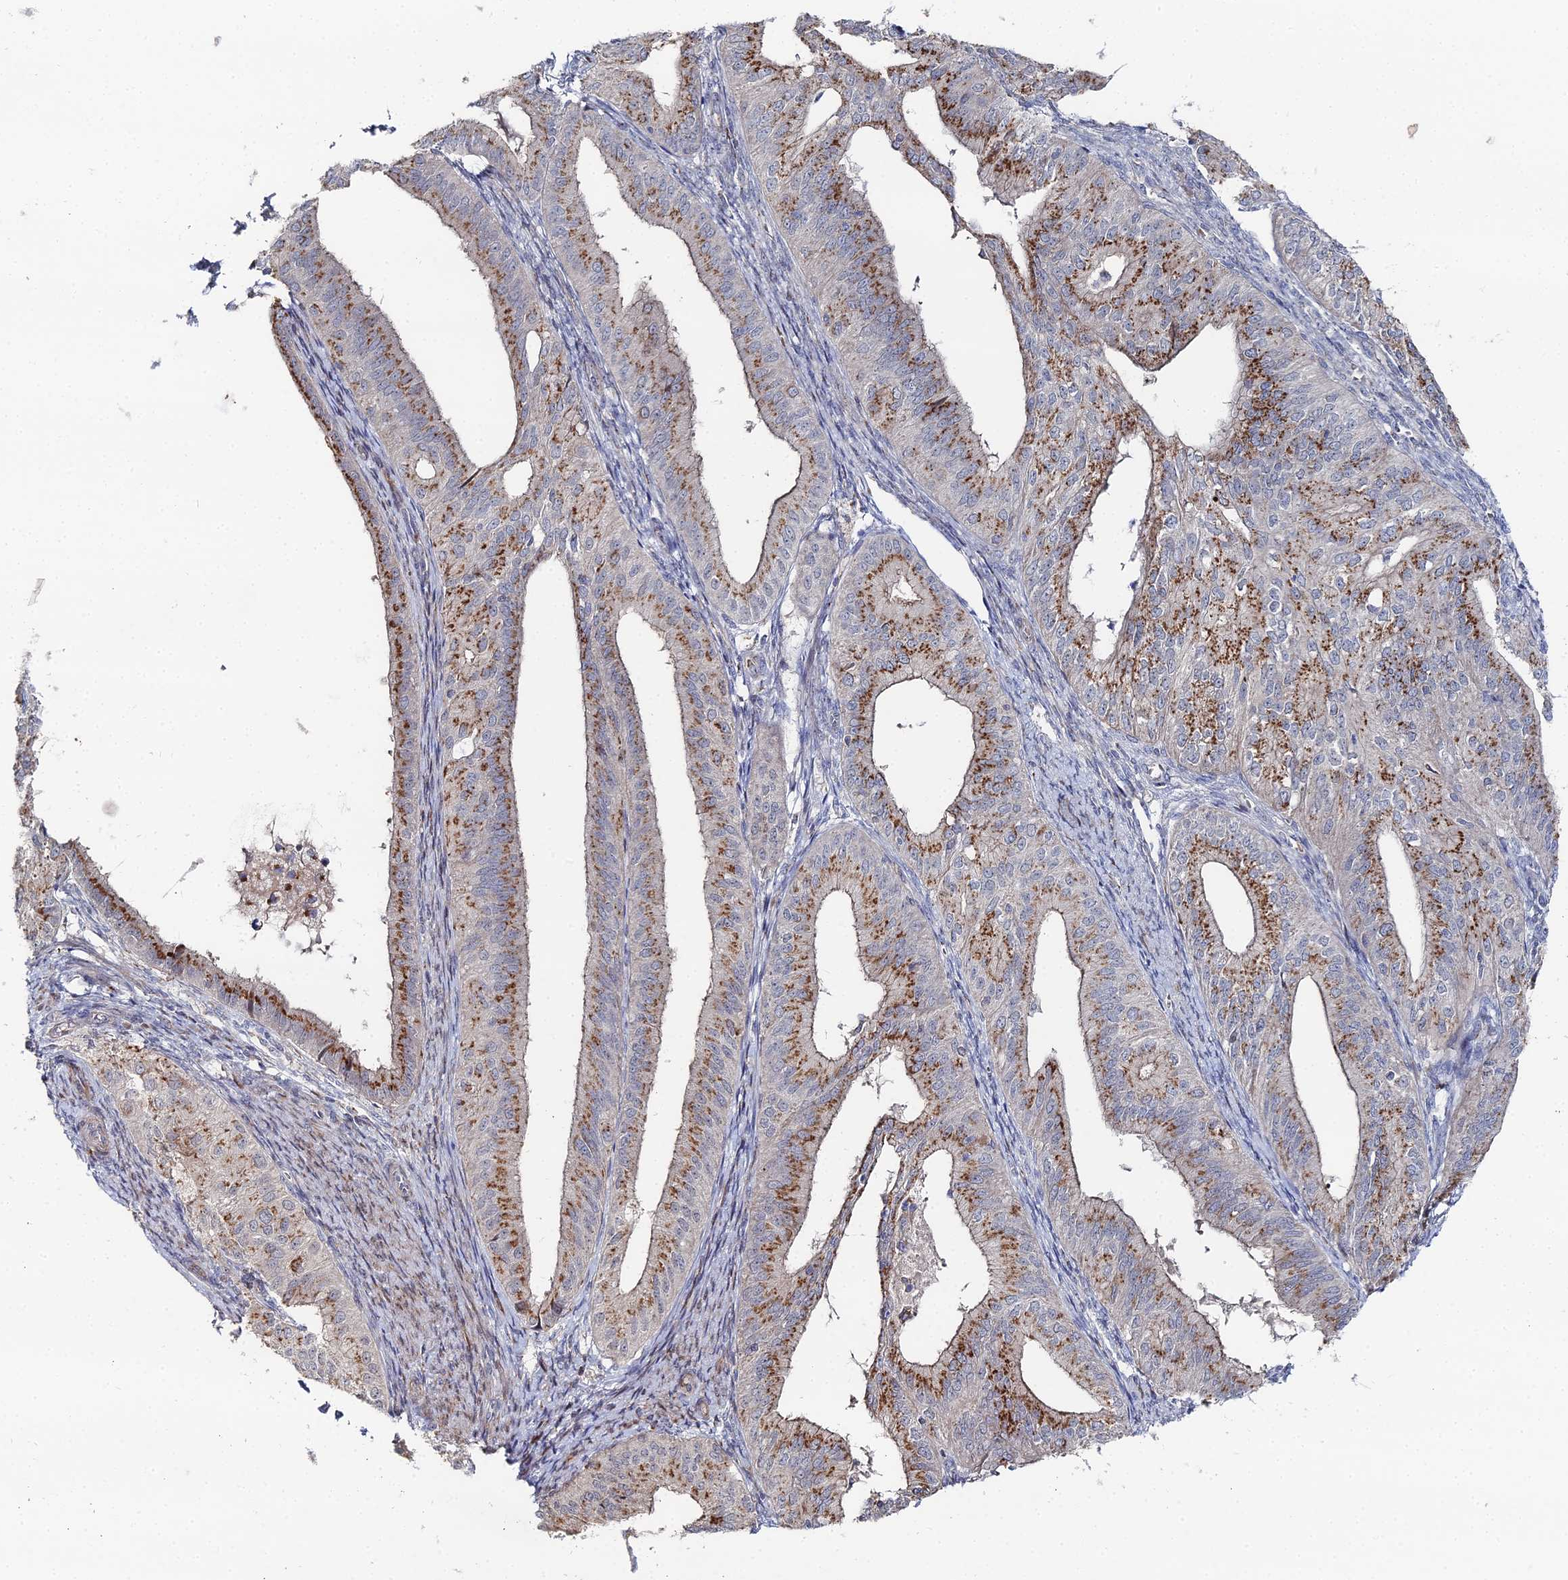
{"staining": {"intensity": "moderate", "quantity": ">75%", "location": "cytoplasmic/membranous"}, "tissue": "endometrial cancer", "cell_type": "Tumor cells", "image_type": "cancer", "snomed": [{"axis": "morphology", "description": "Adenocarcinoma, NOS"}, {"axis": "topography", "description": "Endometrium"}], "caption": "The histopathology image shows a brown stain indicating the presence of a protein in the cytoplasmic/membranous of tumor cells in endometrial cancer.", "gene": "SGMS1", "patient": {"sex": "female", "age": 50}}